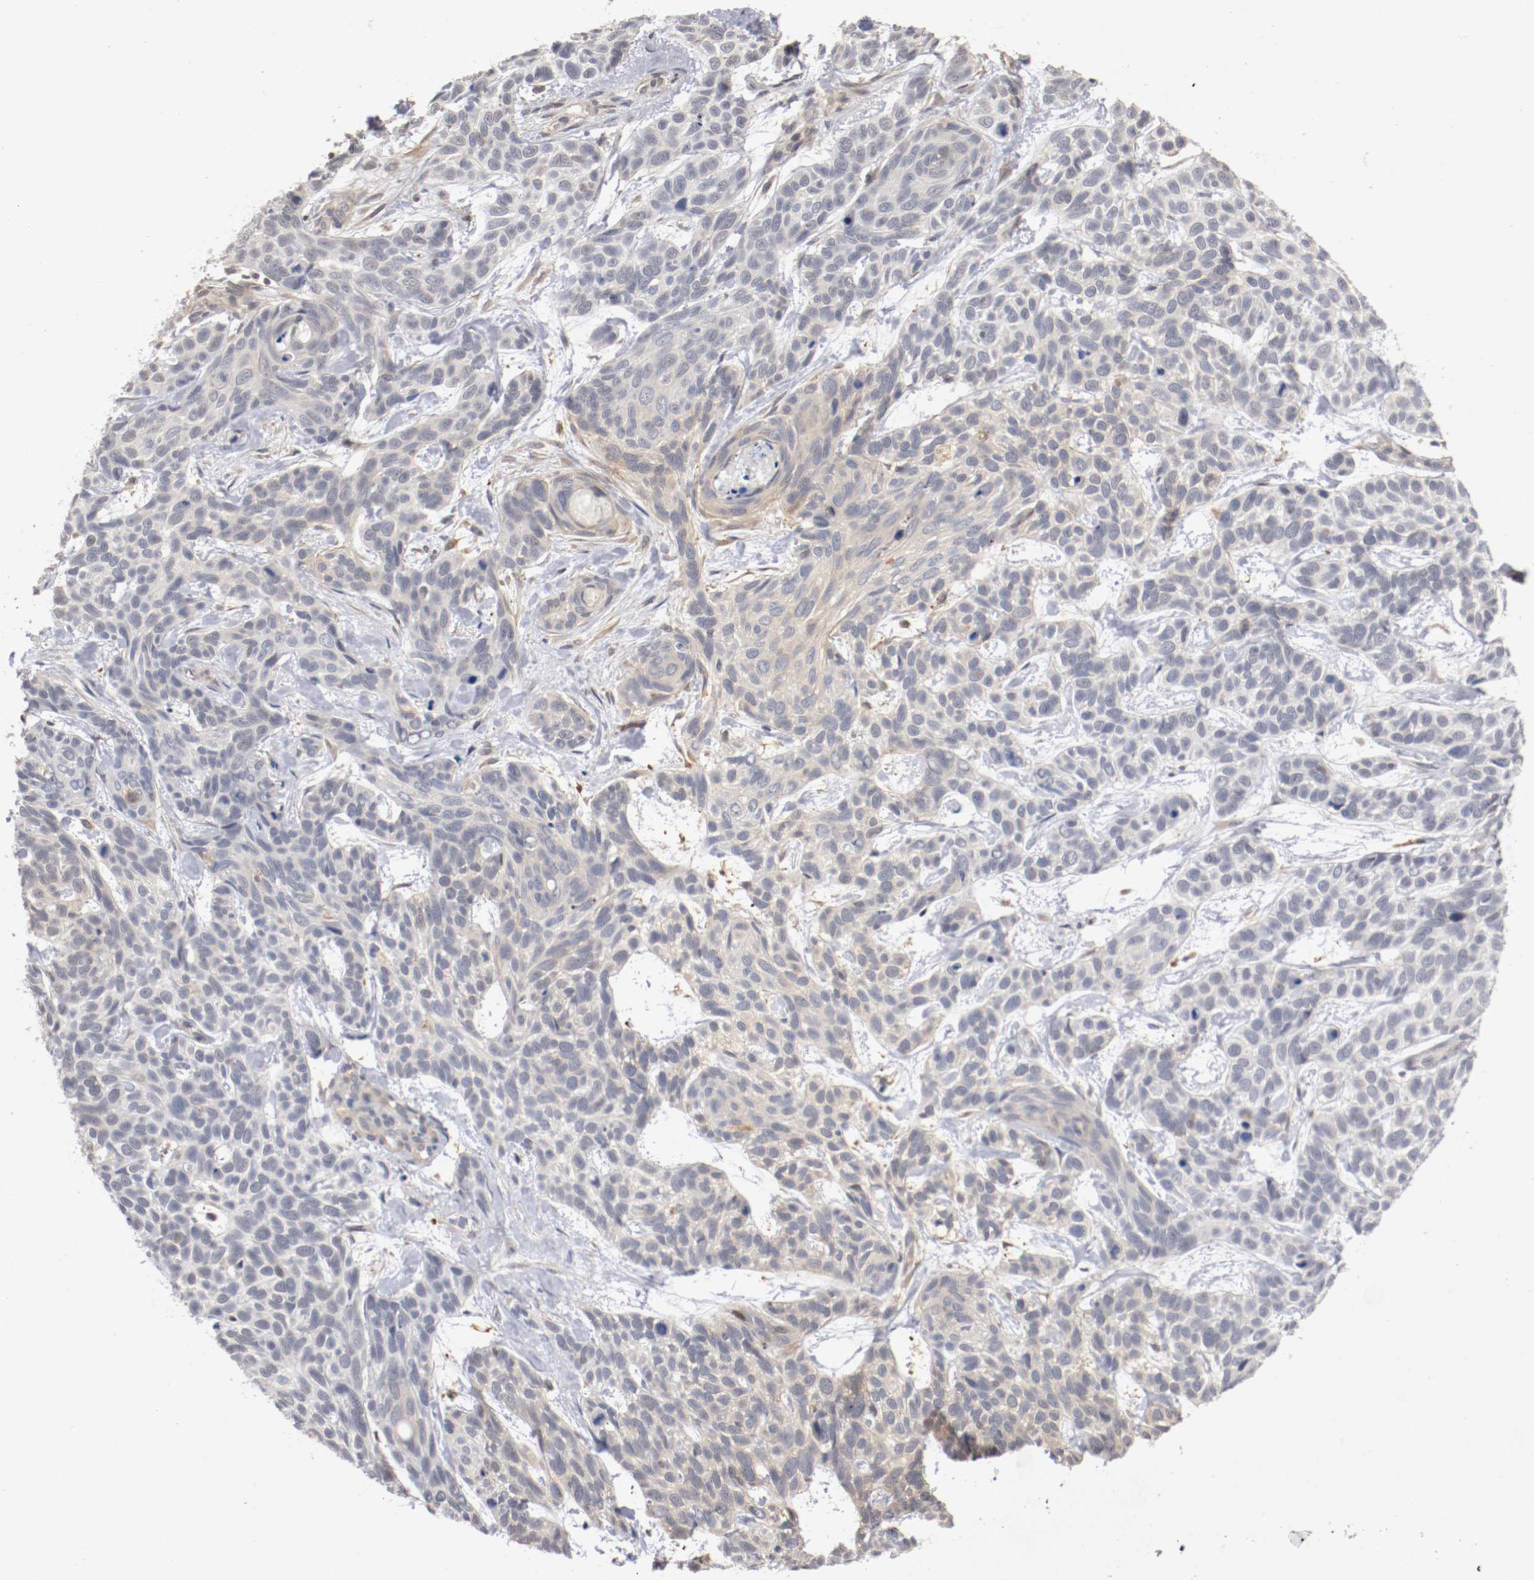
{"staining": {"intensity": "negative", "quantity": "none", "location": "none"}, "tissue": "skin cancer", "cell_type": "Tumor cells", "image_type": "cancer", "snomed": [{"axis": "morphology", "description": "Basal cell carcinoma"}, {"axis": "topography", "description": "Skin"}], "caption": "Immunohistochemical staining of skin cancer (basal cell carcinoma) demonstrates no significant expression in tumor cells.", "gene": "RBM23", "patient": {"sex": "male", "age": 87}}